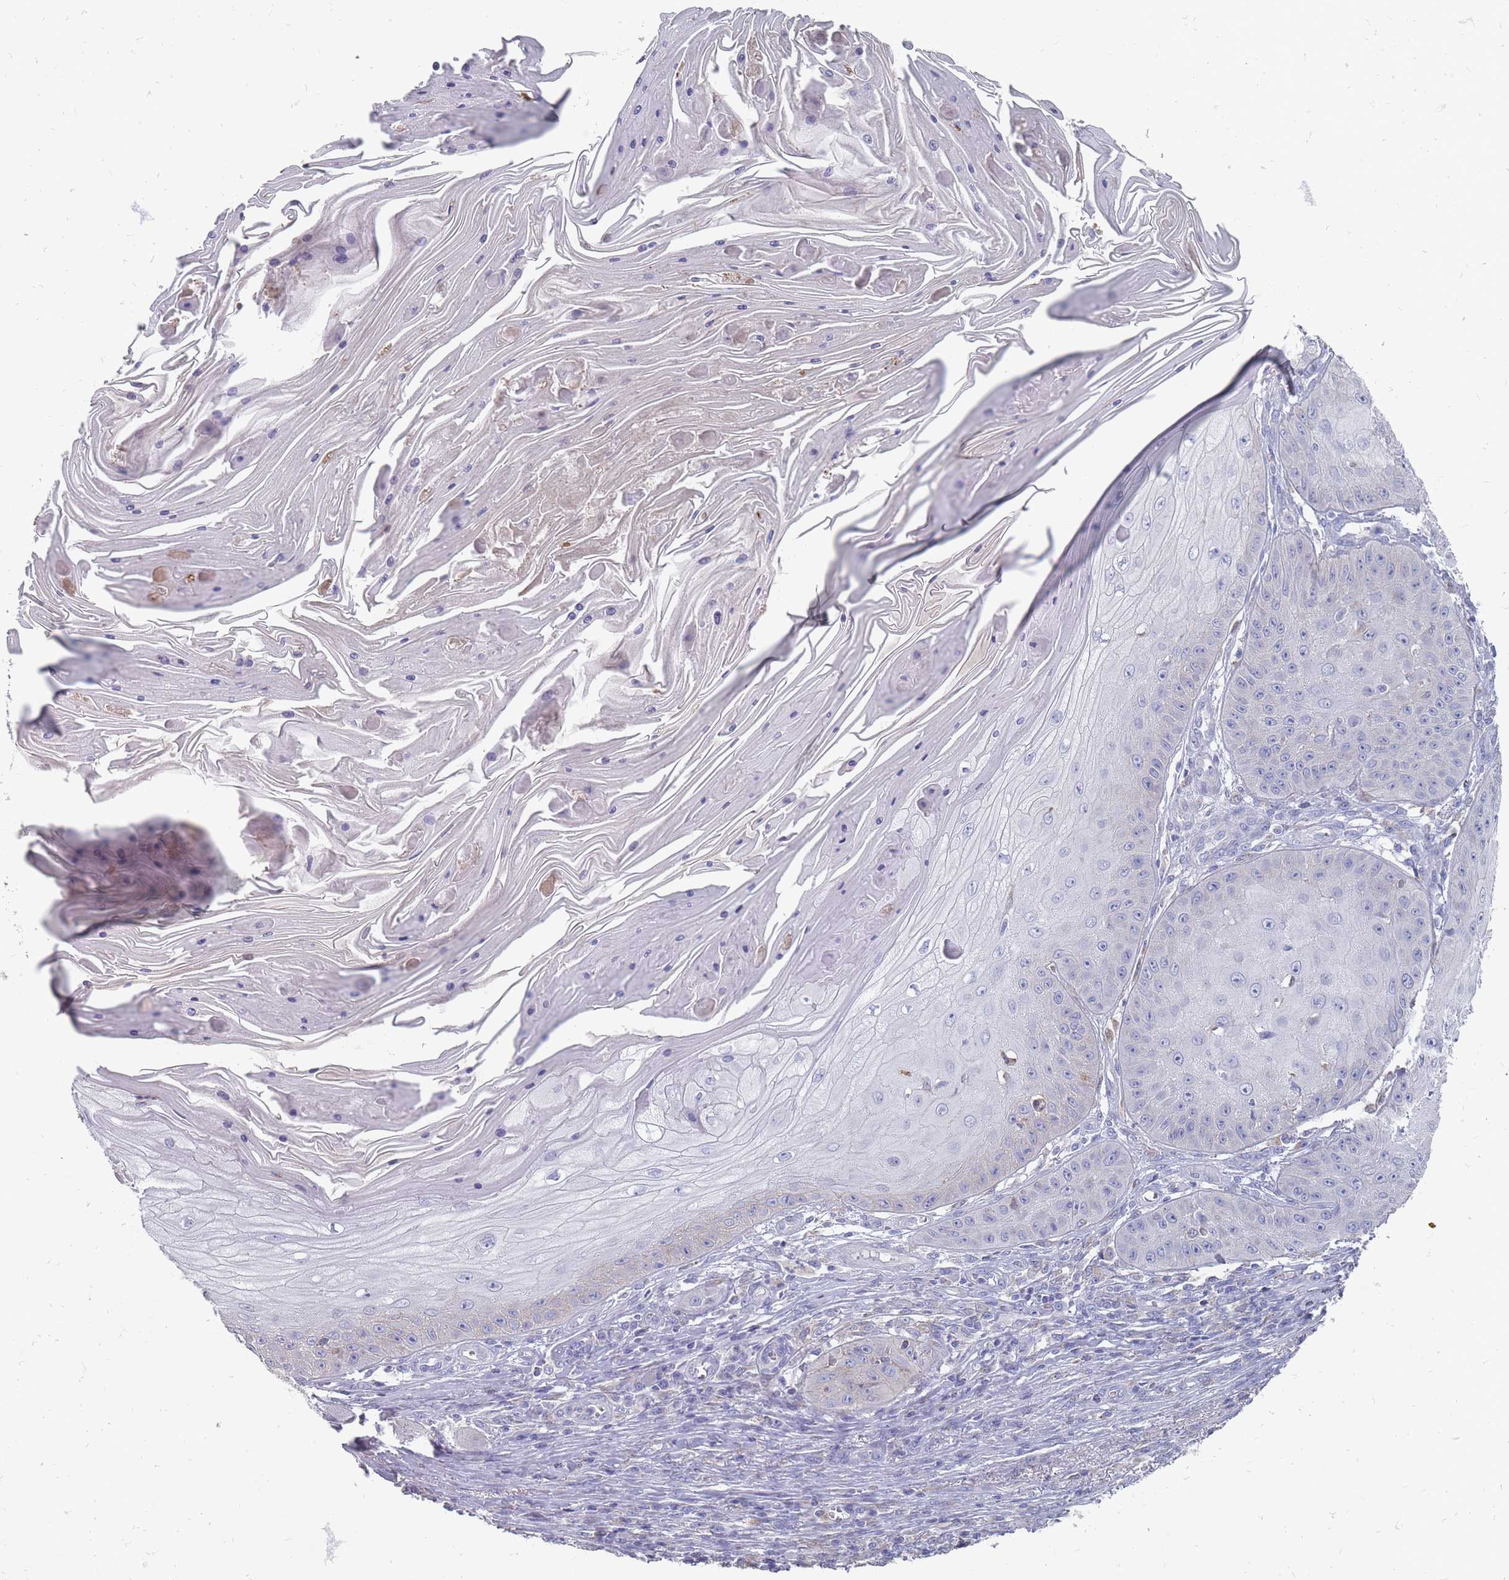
{"staining": {"intensity": "negative", "quantity": "none", "location": "none"}, "tissue": "skin cancer", "cell_type": "Tumor cells", "image_type": "cancer", "snomed": [{"axis": "morphology", "description": "Squamous cell carcinoma, NOS"}, {"axis": "topography", "description": "Skin"}], "caption": "Squamous cell carcinoma (skin) was stained to show a protein in brown. There is no significant staining in tumor cells. The staining is performed using DAB (3,3'-diaminobenzidine) brown chromogen with nuclei counter-stained in using hematoxylin.", "gene": "OTULINL", "patient": {"sex": "male", "age": 70}}